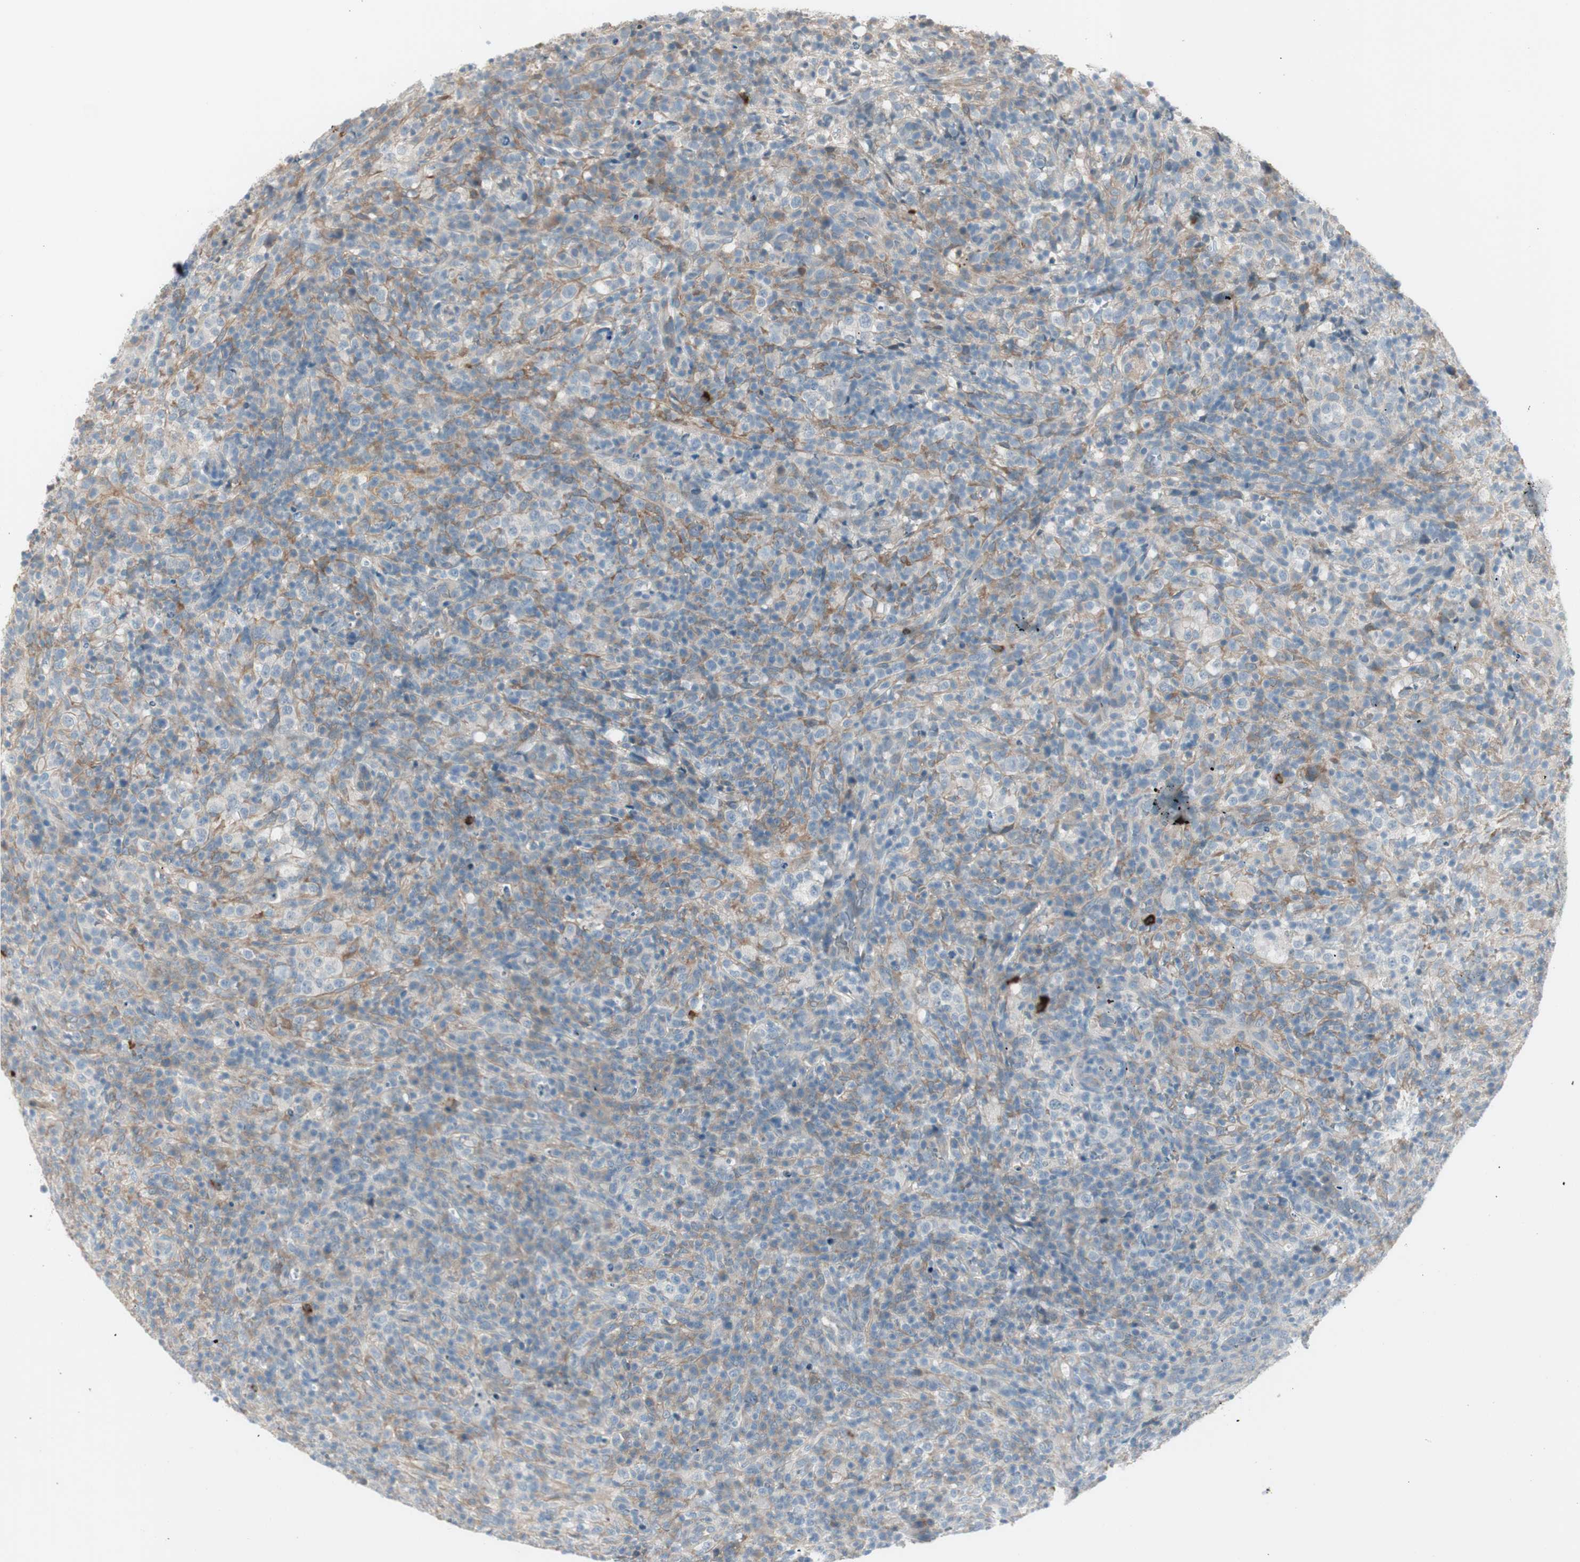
{"staining": {"intensity": "weak", "quantity": "<25%", "location": "cytoplasmic/membranous"}, "tissue": "lymphoma", "cell_type": "Tumor cells", "image_type": "cancer", "snomed": [{"axis": "morphology", "description": "Malignant lymphoma, non-Hodgkin's type, High grade"}, {"axis": "topography", "description": "Lymph node"}], "caption": "This is a image of immunohistochemistry (IHC) staining of lymphoma, which shows no positivity in tumor cells. (DAB (3,3'-diaminobenzidine) immunohistochemistry, high magnification).", "gene": "MAPRE3", "patient": {"sex": "female", "age": 76}}